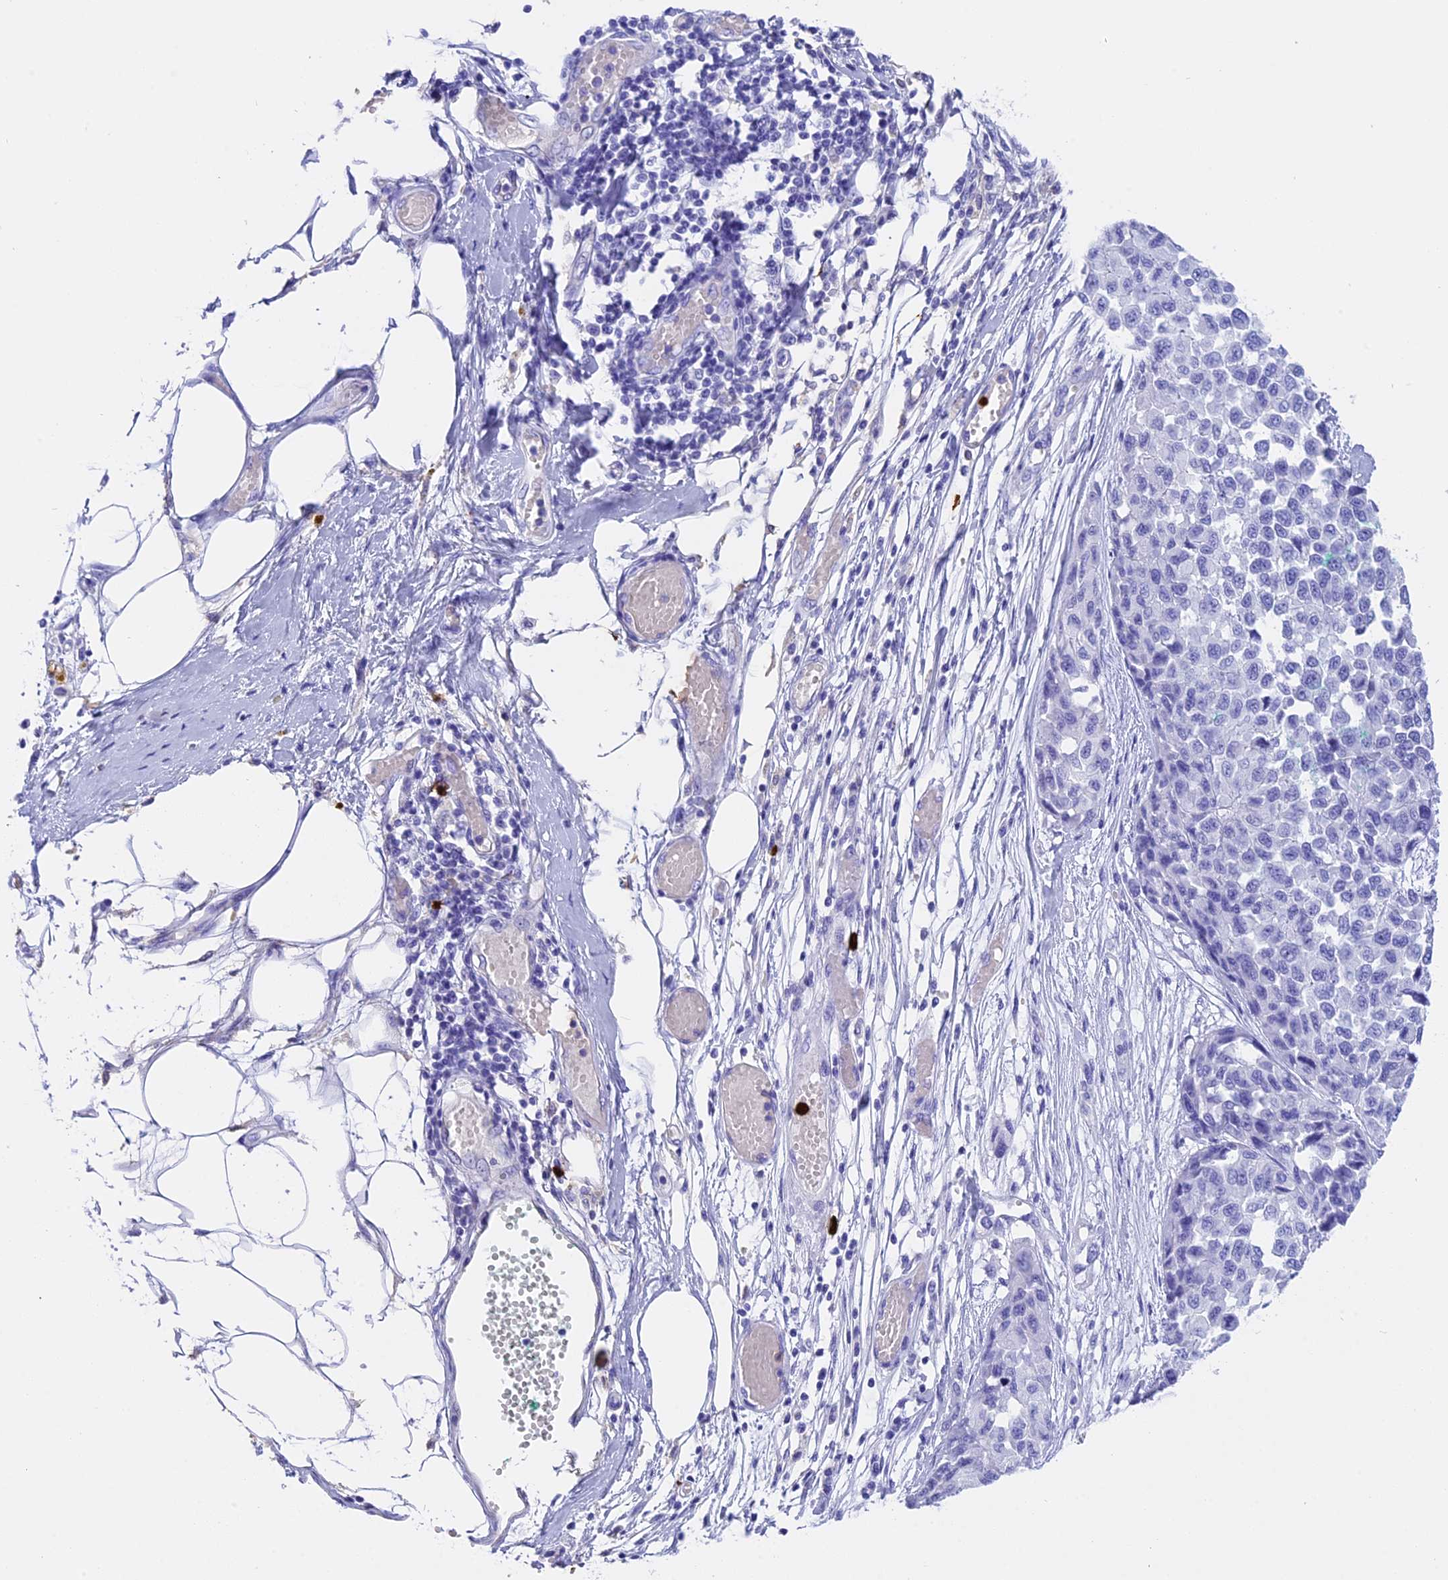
{"staining": {"intensity": "negative", "quantity": "none", "location": "none"}, "tissue": "melanoma", "cell_type": "Tumor cells", "image_type": "cancer", "snomed": [{"axis": "morphology", "description": "Normal tissue, NOS"}, {"axis": "morphology", "description": "Malignant melanoma, NOS"}, {"axis": "topography", "description": "Skin"}], "caption": "DAB immunohistochemical staining of melanoma exhibits no significant expression in tumor cells.", "gene": "CLC", "patient": {"sex": "male", "age": 62}}